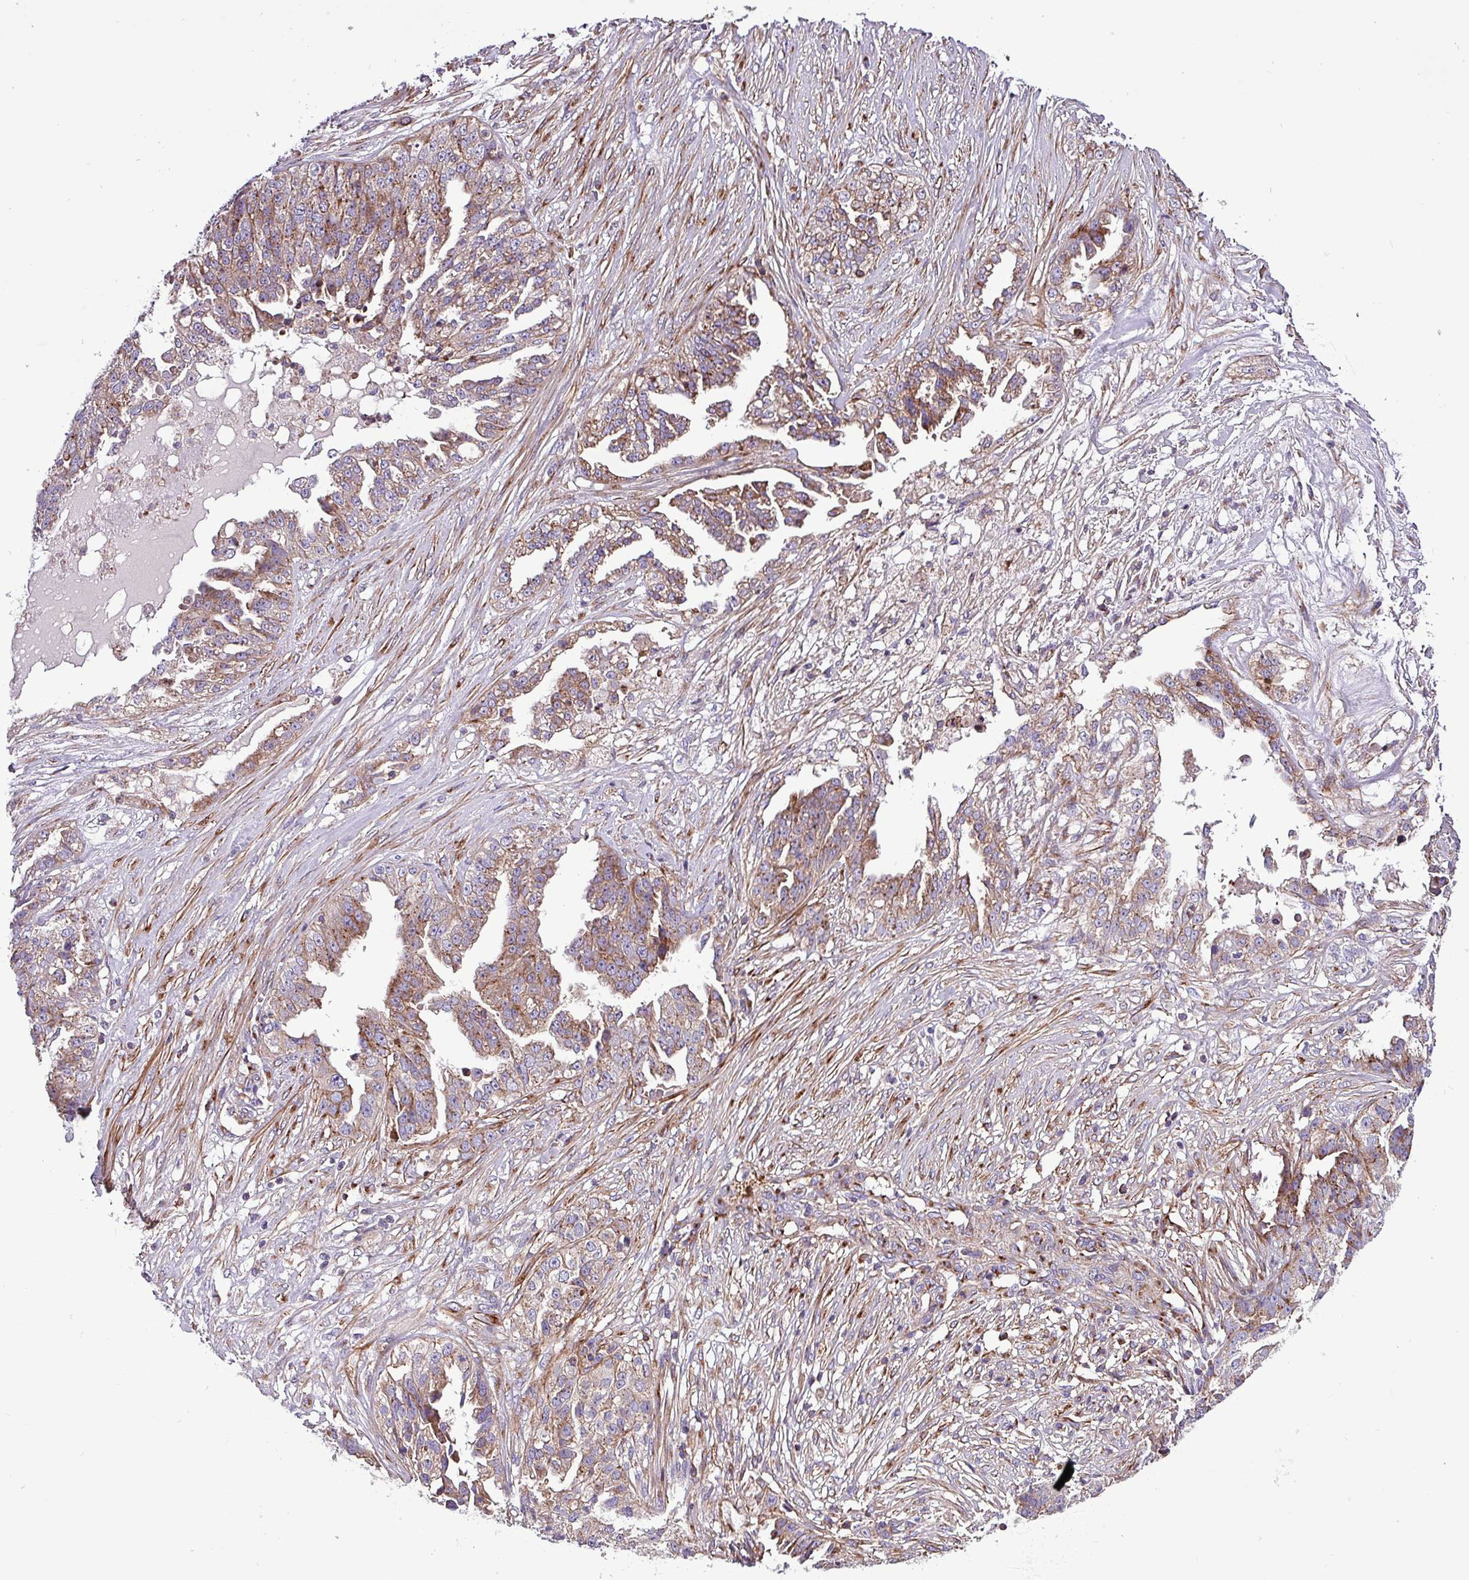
{"staining": {"intensity": "moderate", "quantity": ">75%", "location": "cytoplasmic/membranous"}, "tissue": "ovarian cancer", "cell_type": "Tumor cells", "image_type": "cancer", "snomed": [{"axis": "morphology", "description": "Cystadenocarcinoma, serous, NOS"}, {"axis": "topography", "description": "Ovary"}], "caption": "The photomicrograph displays staining of ovarian cancer, revealing moderate cytoplasmic/membranous protein positivity (brown color) within tumor cells.", "gene": "VAMP4", "patient": {"sex": "female", "age": 58}}